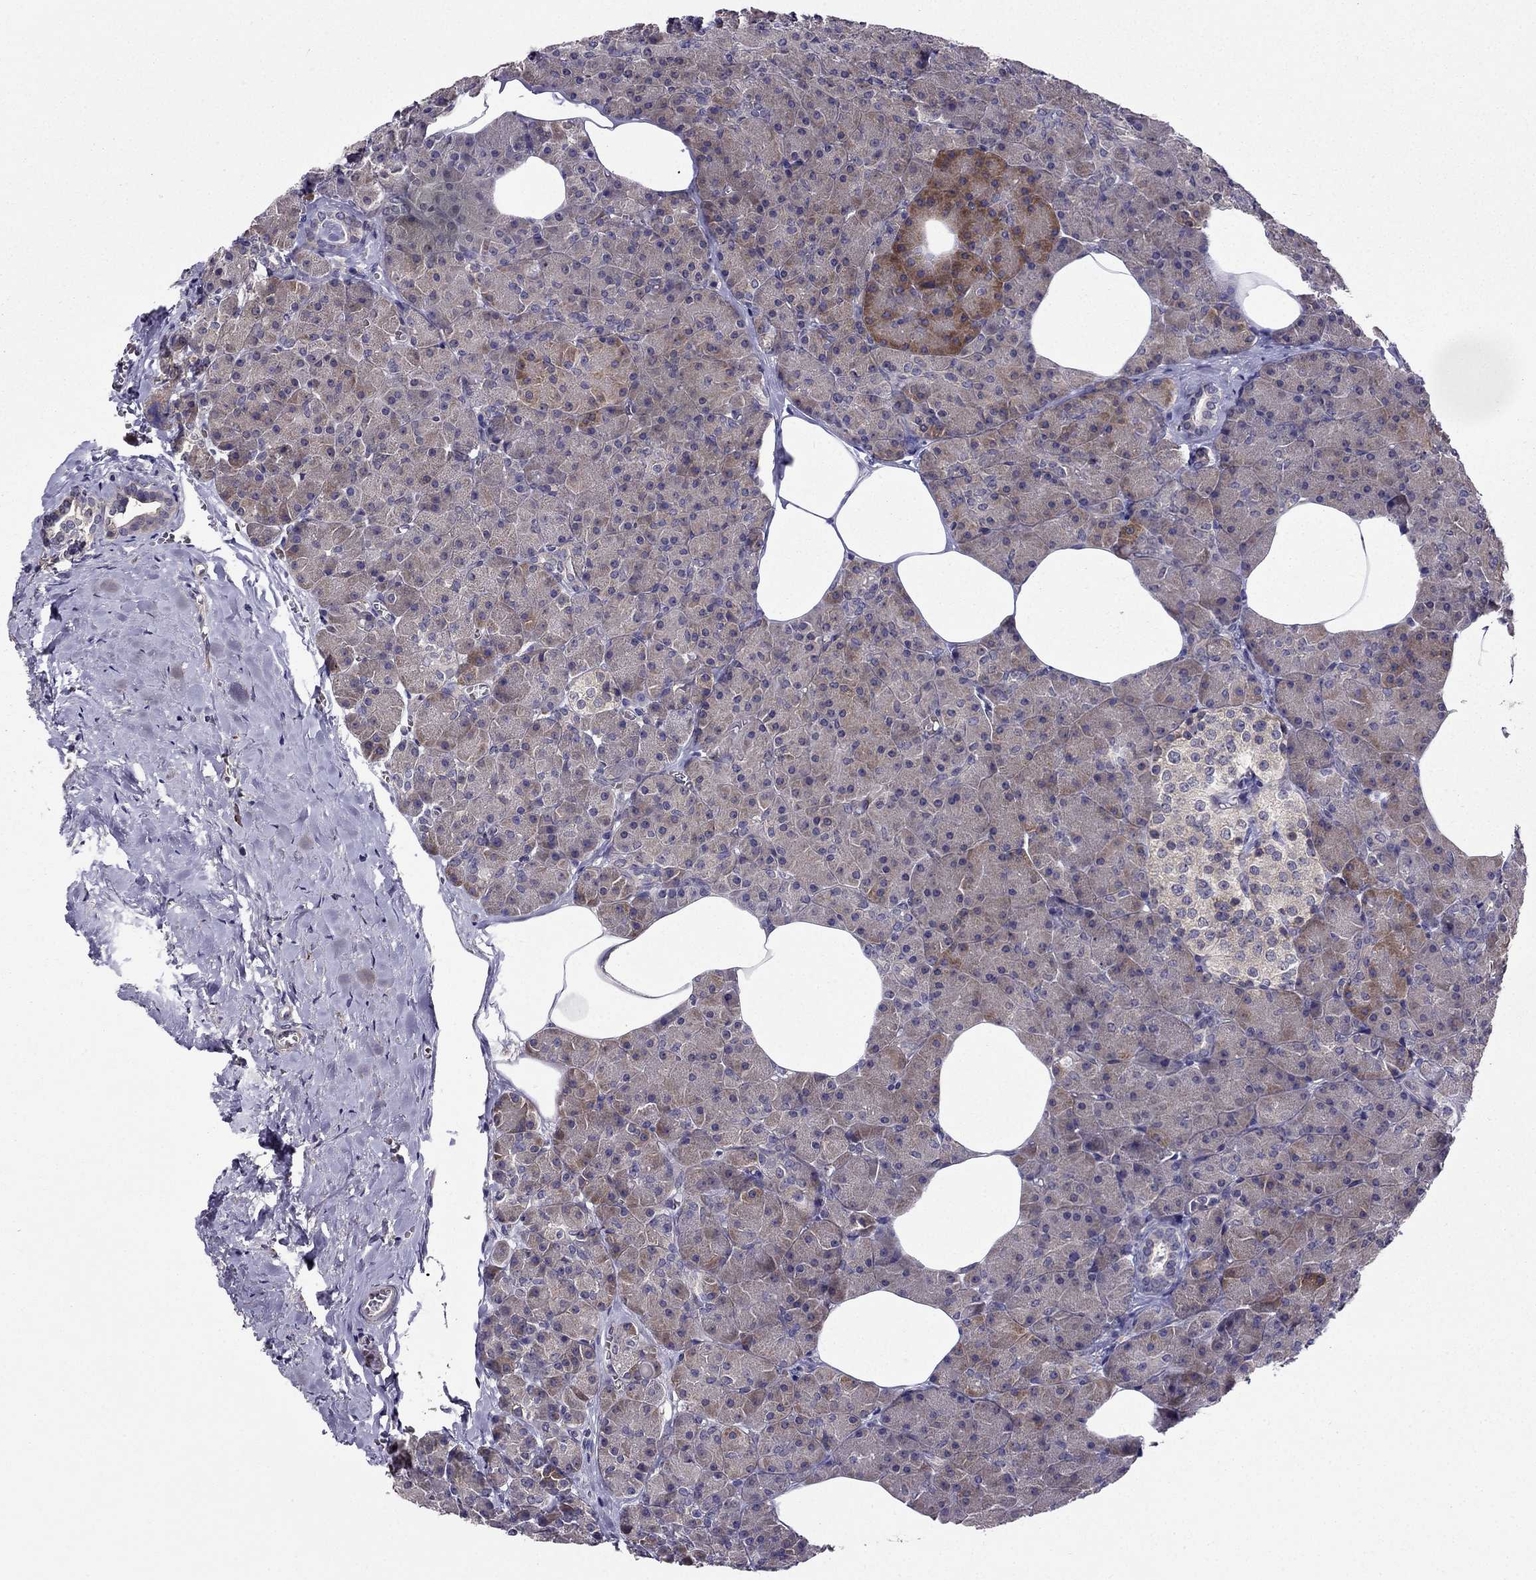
{"staining": {"intensity": "moderate", "quantity": "<25%", "location": "cytoplasmic/membranous"}, "tissue": "pancreas", "cell_type": "Exocrine glandular cells", "image_type": "normal", "snomed": [{"axis": "morphology", "description": "Normal tissue, NOS"}, {"axis": "topography", "description": "Pancreas"}], "caption": "The image shows immunohistochemical staining of unremarkable pancreas. There is moderate cytoplasmic/membranous positivity is identified in approximately <25% of exocrine glandular cells.", "gene": "ARHGEF28", "patient": {"sex": "female", "age": 45}}